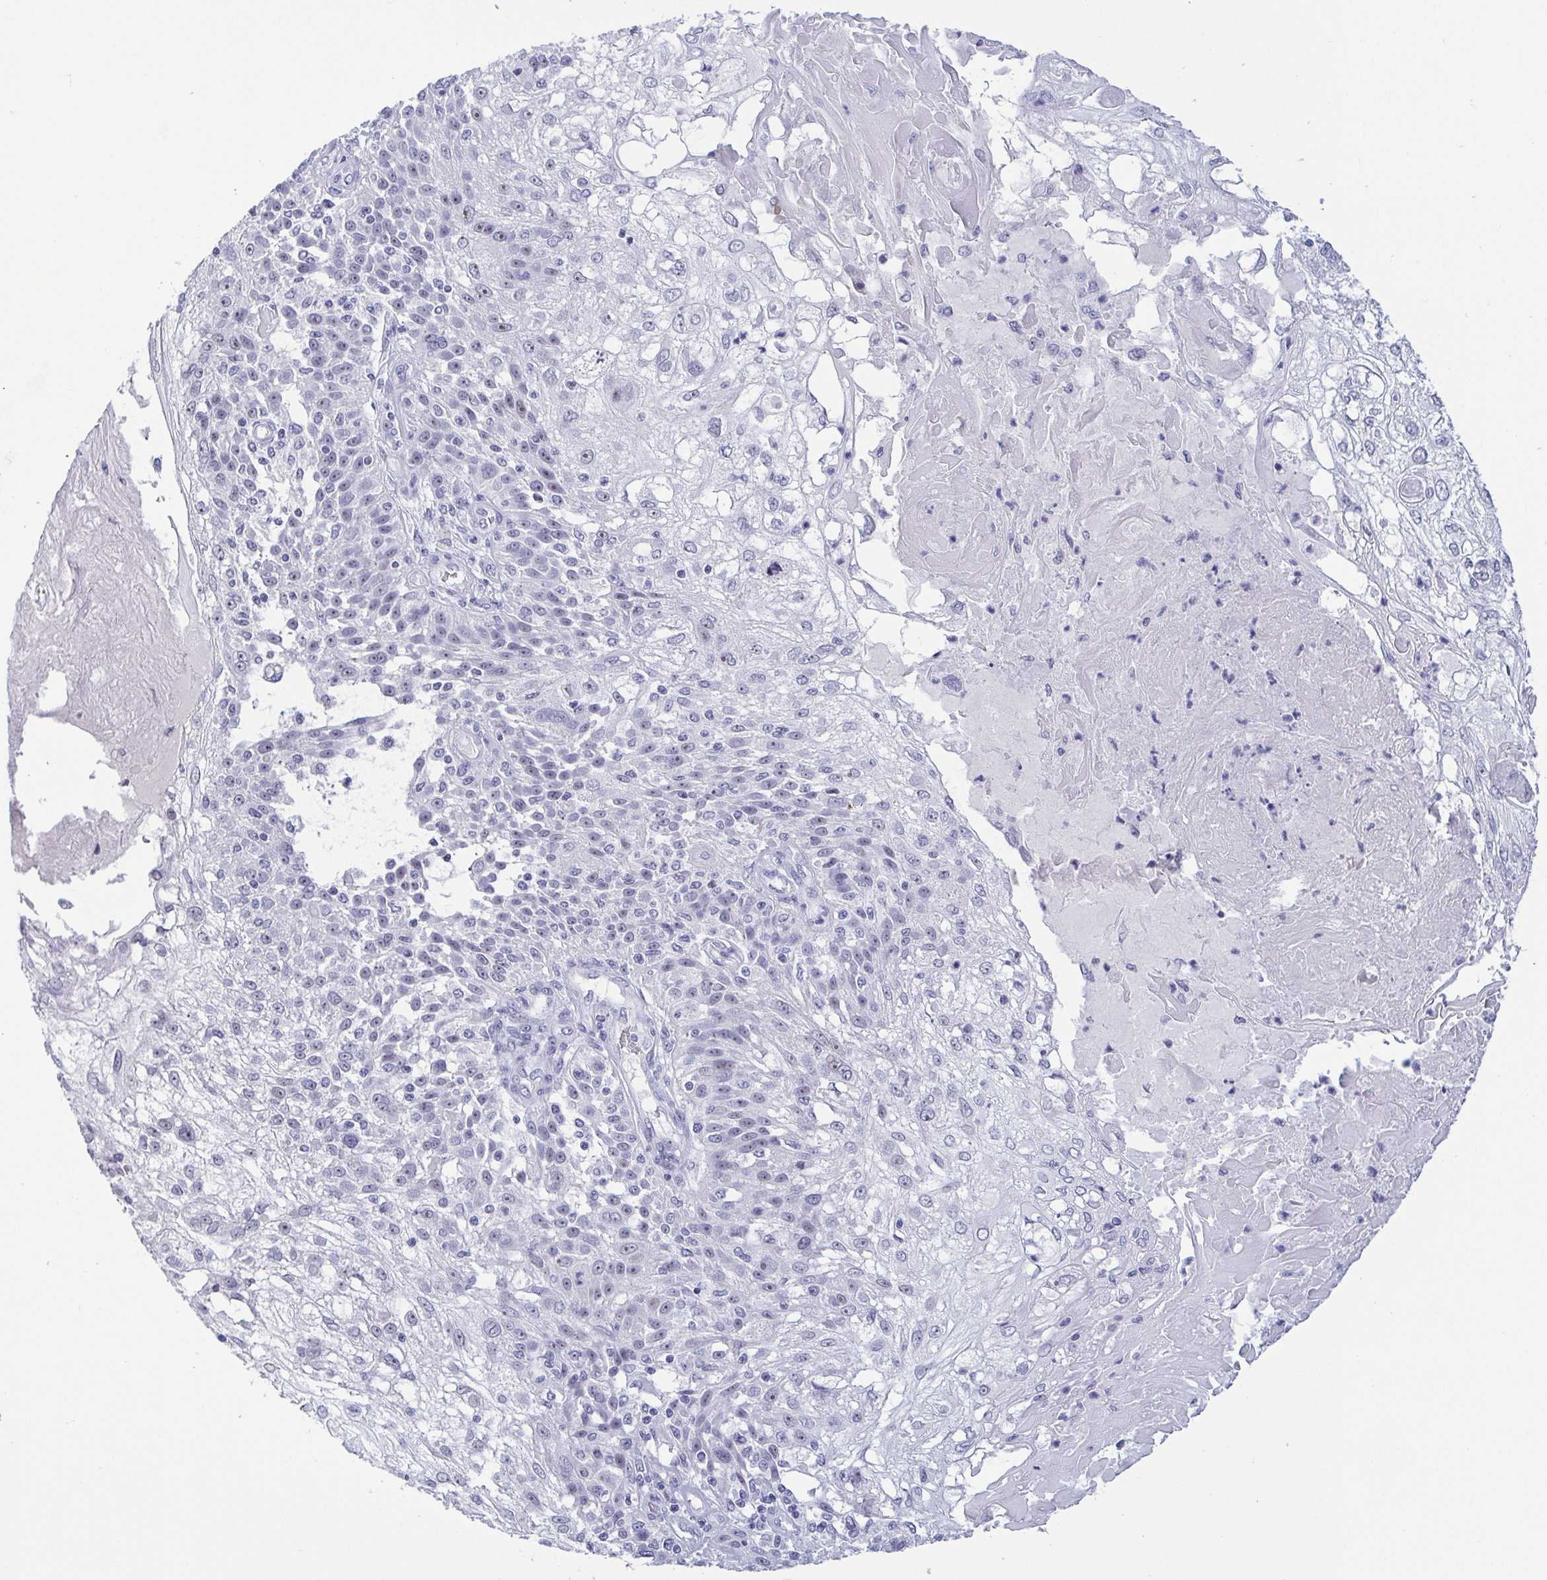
{"staining": {"intensity": "weak", "quantity": "<25%", "location": "nuclear"}, "tissue": "skin cancer", "cell_type": "Tumor cells", "image_type": "cancer", "snomed": [{"axis": "morphology", "description": "Normal tissue, NOS"}, {"axis": "morphology", "description": "Squamous cell carcinoma, NOS"}, {"axis": "topography", "description": "Skin"}], "caption": "The immunohistochemistry image has no significant staining in tumor cells of skin cancer tissue.", "gene": "BZW1", "patient": {"sex": "female", "age": 83}}